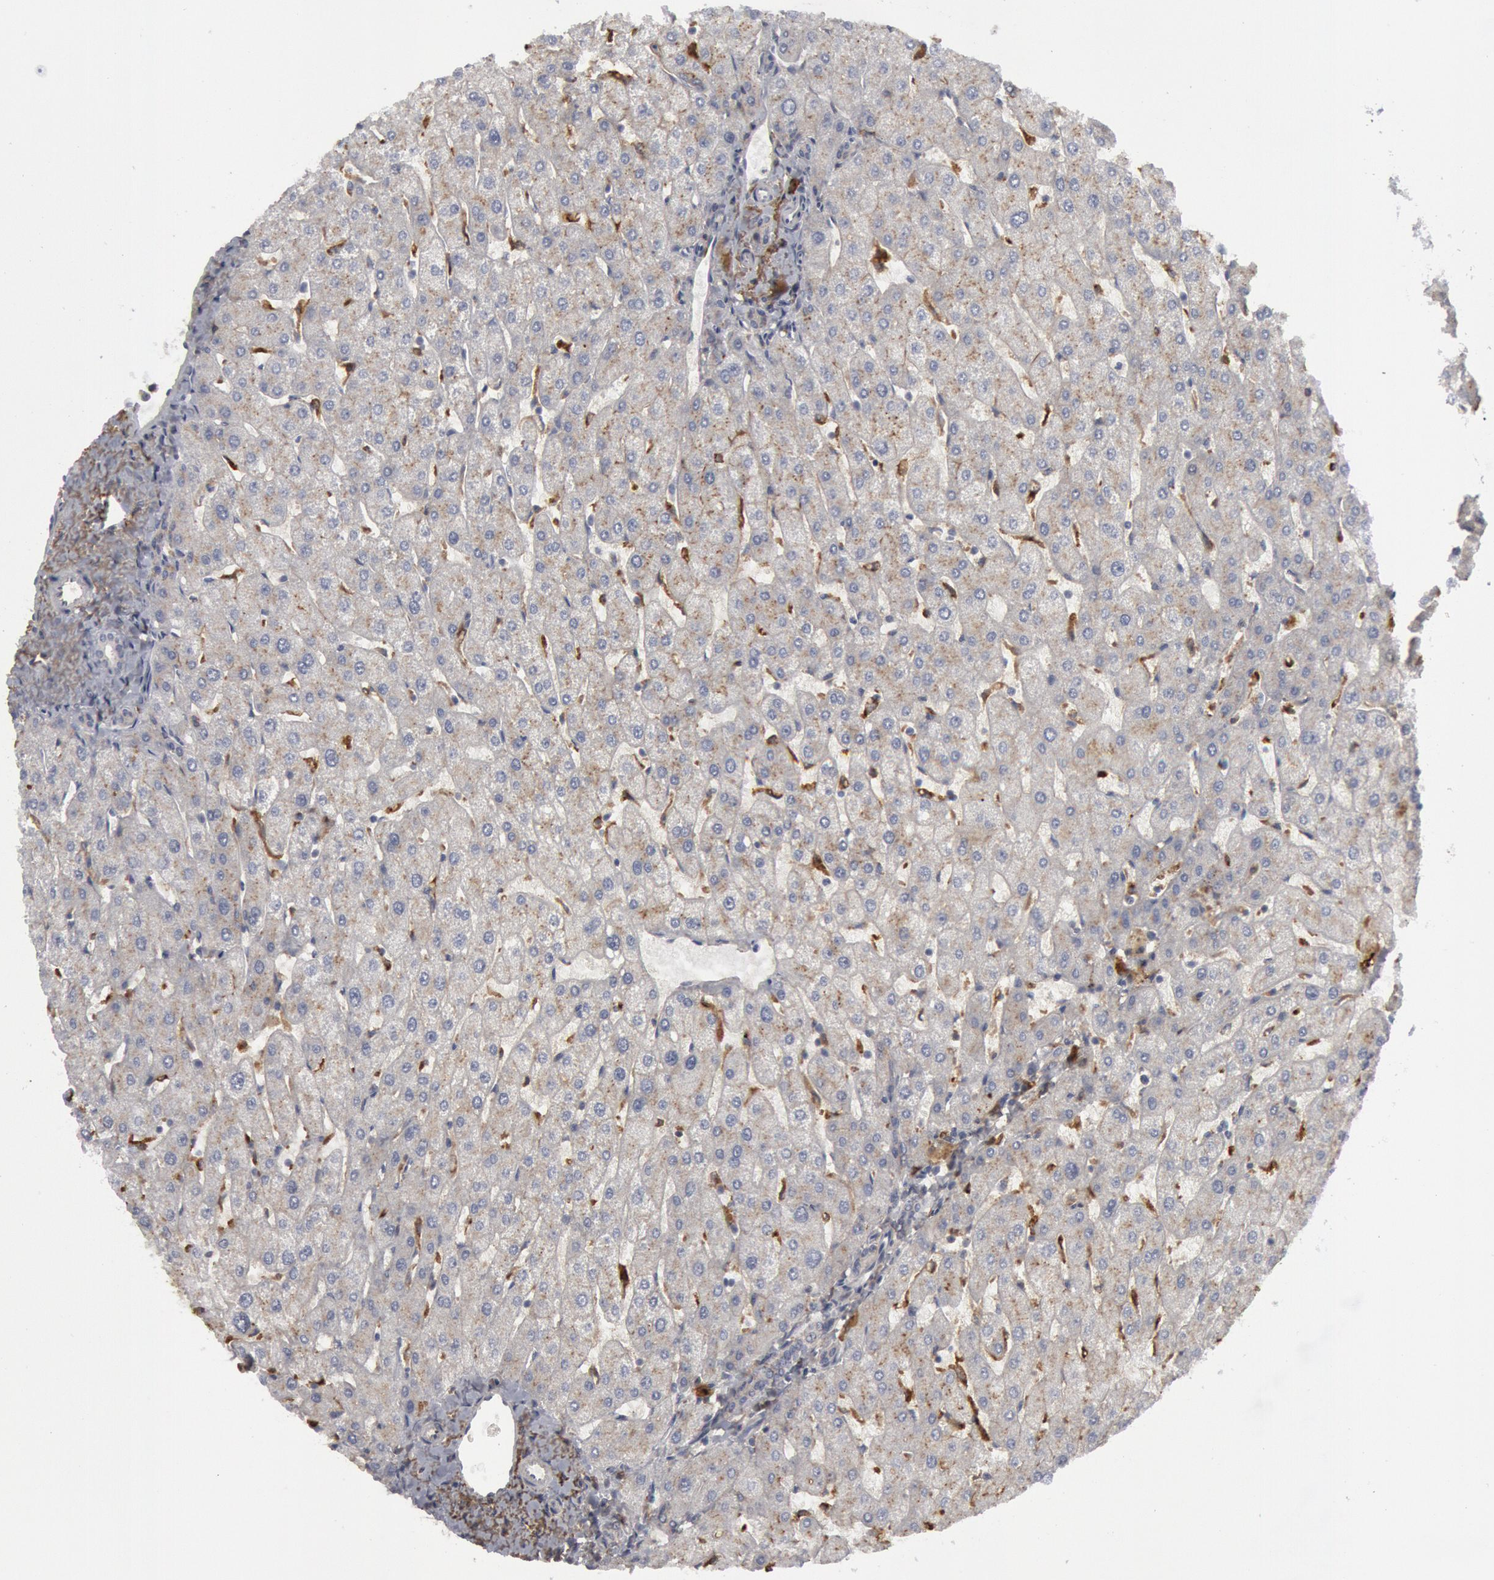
{"staining": {"intensity": "negative", "quantity": "none", "location": "none"}, "tissue": "liver", "cell_type": "Cholangiocytes", "image_type": "normal", "snomed": [{"axis": "morphology", "description": "Normal tissue, NOS"}, {"axis": "topography", "description": "Liver"}], "caption": "Liver was stained to show a protein in brown. There is no significant staining in cholangiocytes. Brightfield microscopy of IHC stained with DAB (brown) and hematoxylin (blue), captured at high magnification.", "gene": "C1QC", "patient": {"sex": "male", "age": 67}}